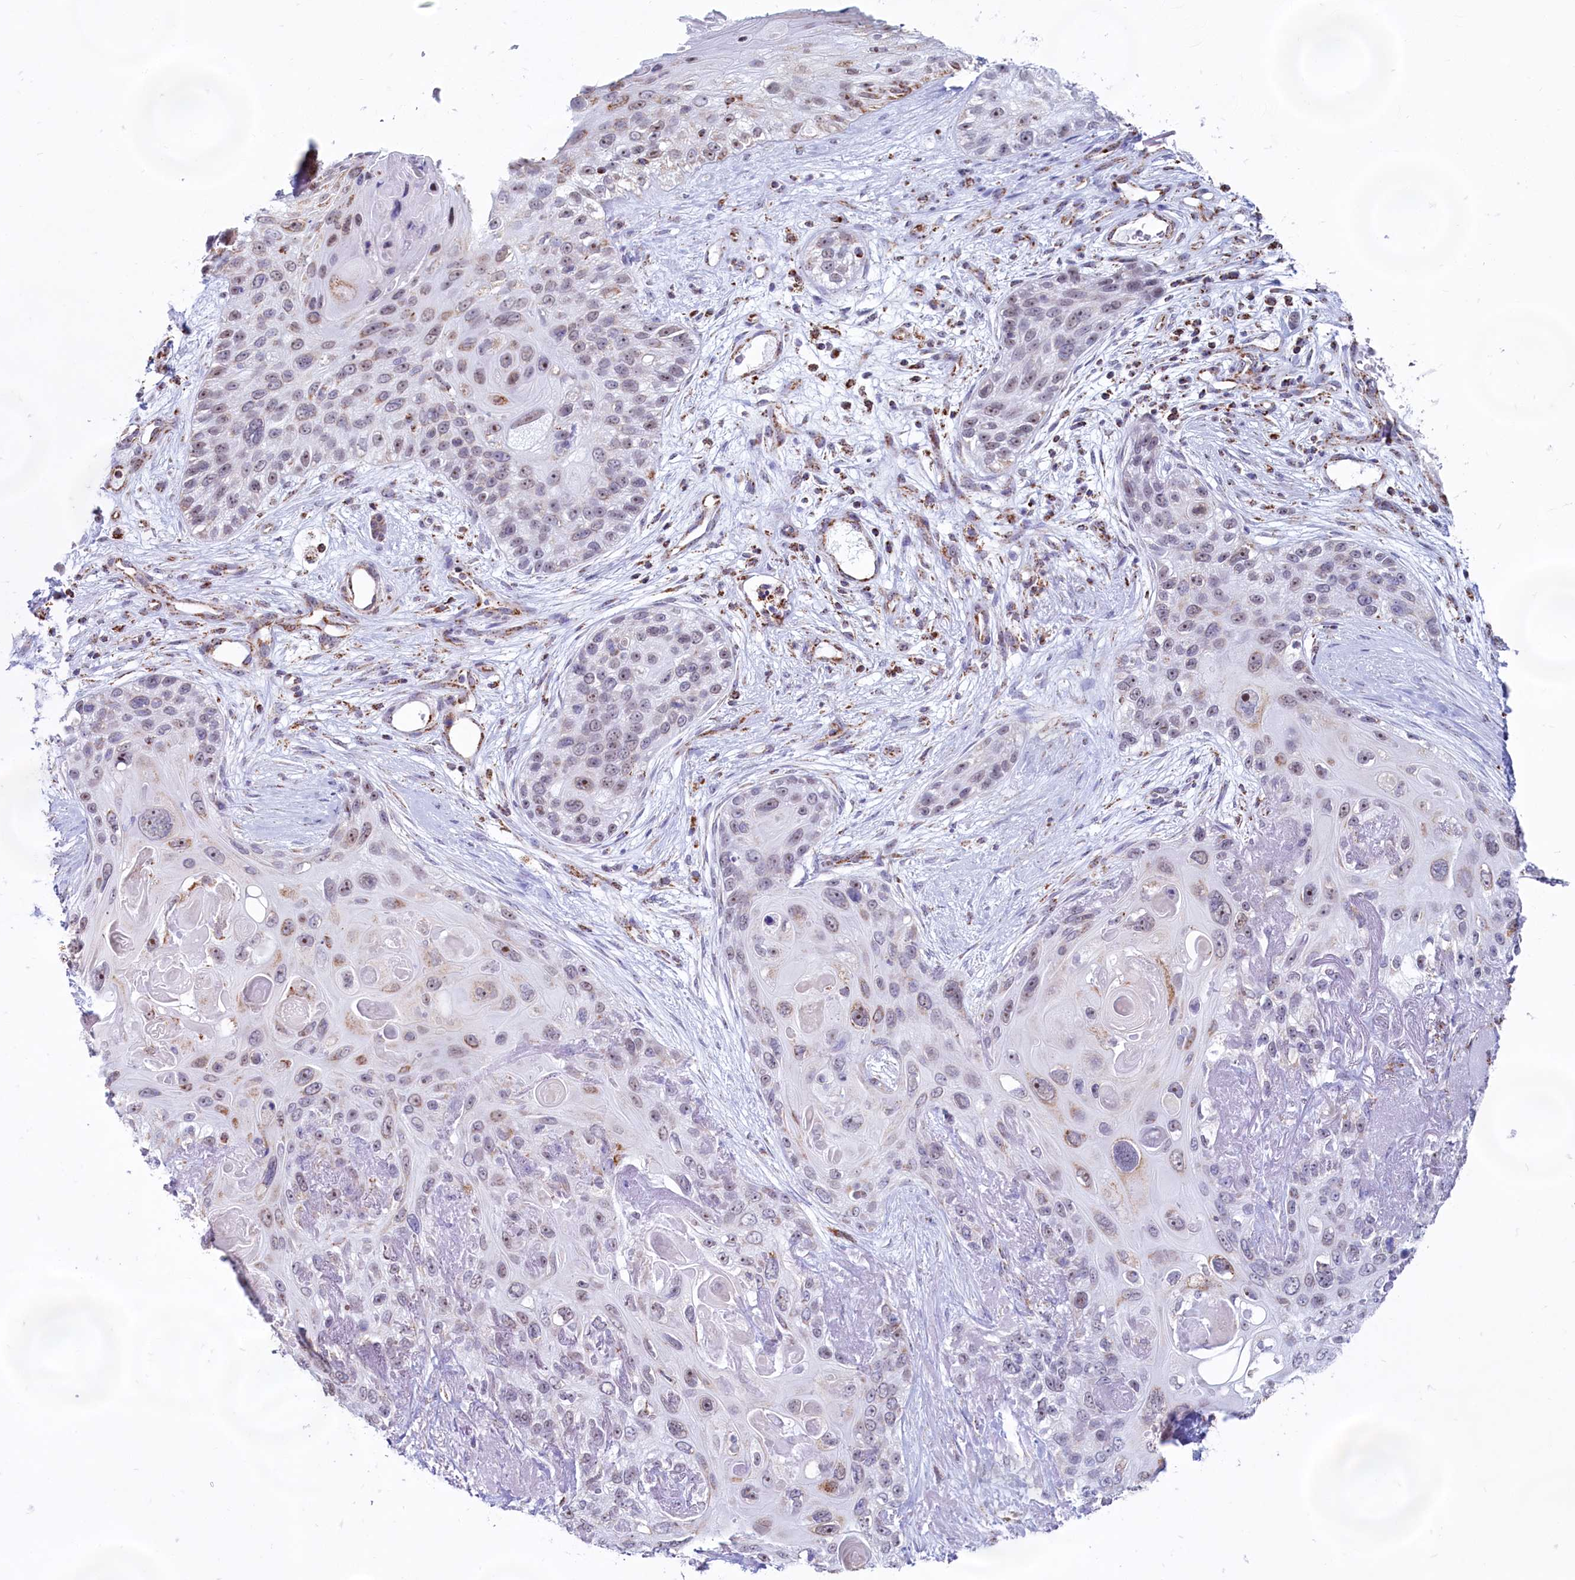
{"staining": {"intensity": "weak", "quantity": "<25%", "location": "cytoplasmic/membranous"}, "tissue": "skin cancer", "cell_type": "Tumor cells", "image_type": "cancer", "snomed": [{"axis": "morphology", "description": "Normal tissue, NOS"}, {"axis": "morphology", "description": "Squamous cell carcinoma, NOS"}, {"axis": "topography", "description": "Skin"}], "caption": "Skin squamous cell carcinoma was stained to show a protein in brown. There is no significant positivity in tumor cells.", "gene": "C1D", "patient": {"sex": "male", "age": 72}}